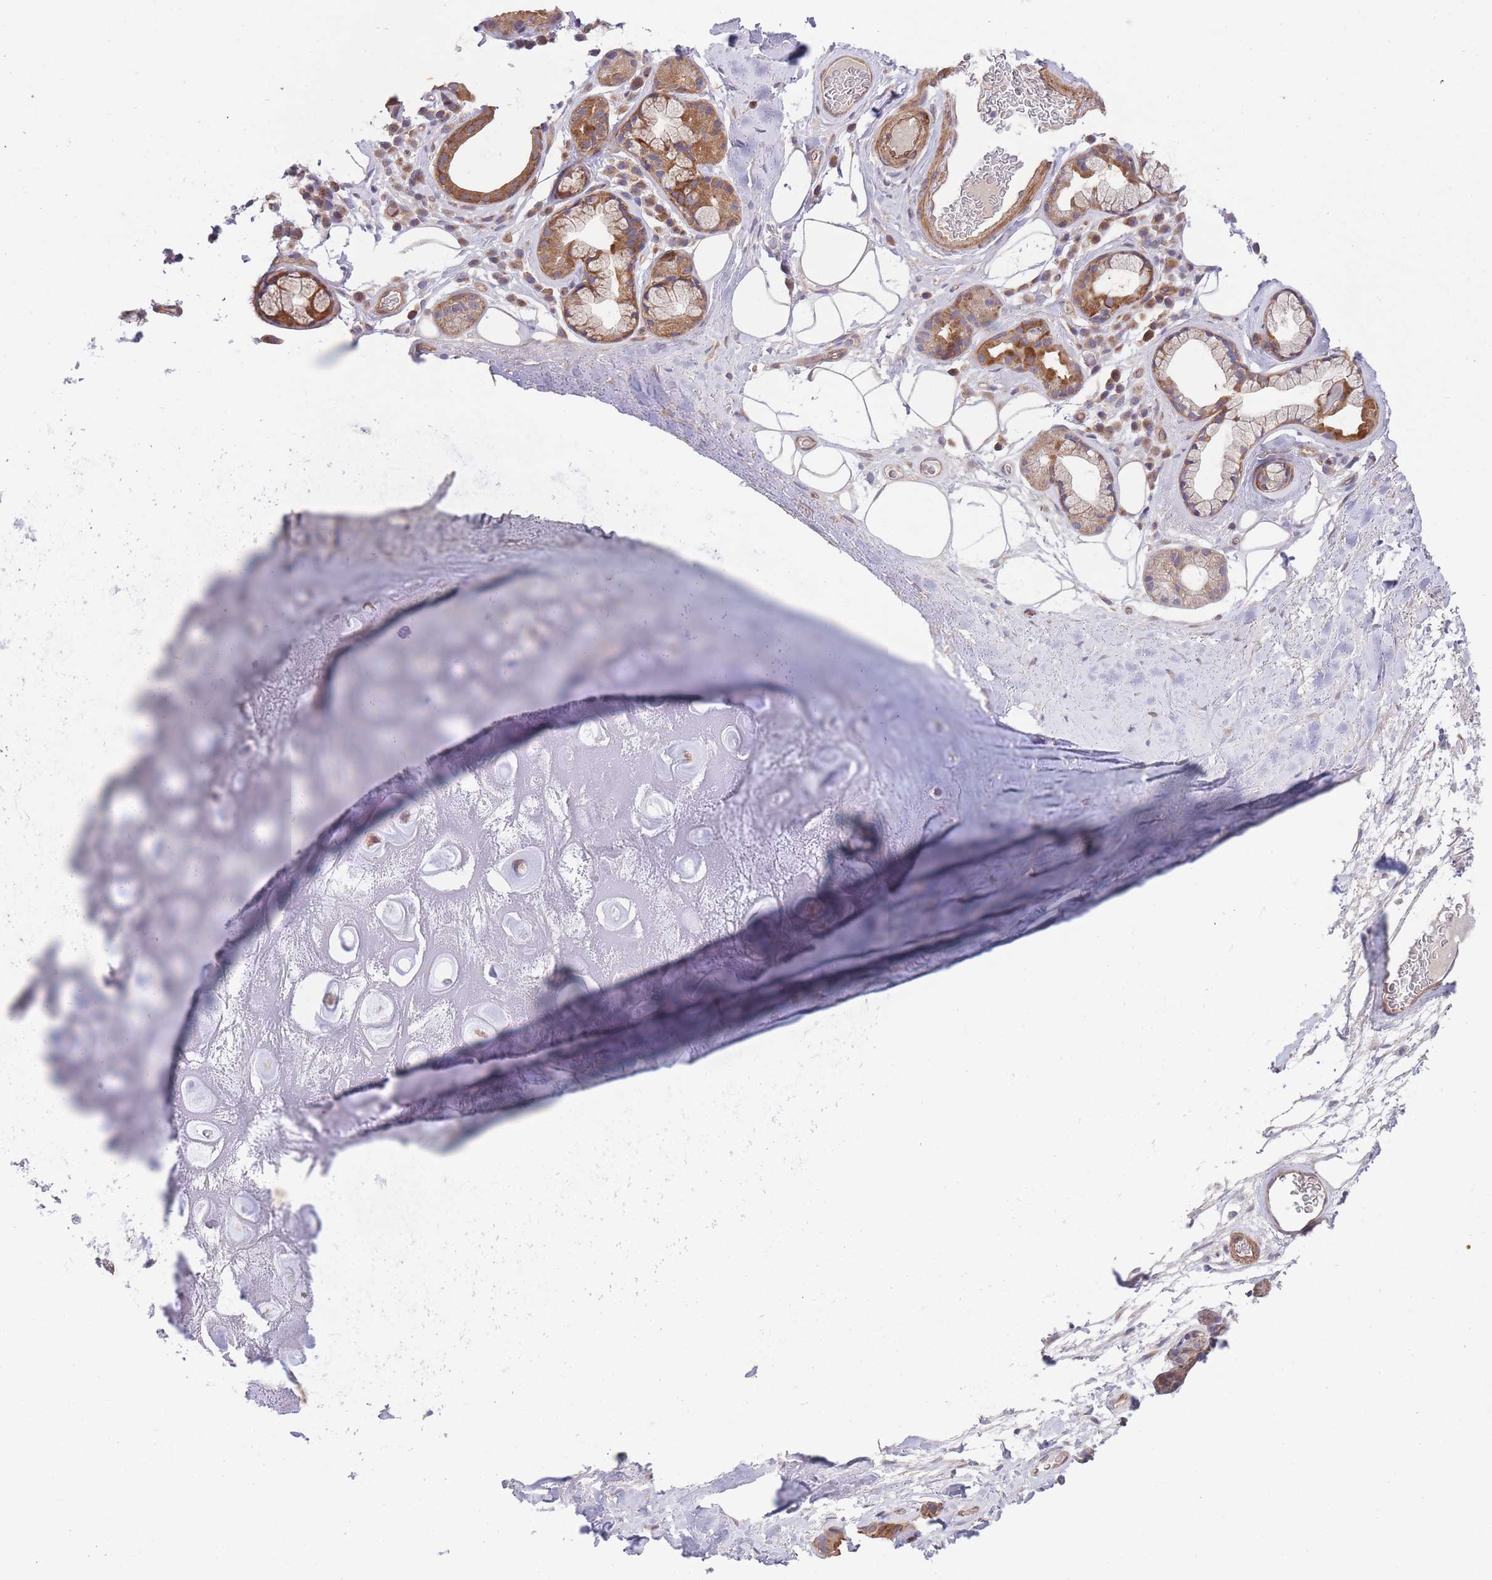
{"staining": {"intensity": "negative", "quantity": "none", "location": "none"}, "tissue": "adipose tissue", "cell_type": "Adipocytes", "image_type": "normal", "snomed": [{"axis": "morphology", "description": "Normal tissue, NOS"}, {"axis": "topography", "description": "Cartilage tissue"}], "caption": "An immunohistochemistry (IHC) micrograph of unremarkable adipose tissue is shown. There is no staining in adipocytes of adipose tissue.", "gene": "CHAC1", "patient": {"sex": "male", "age": 81}}